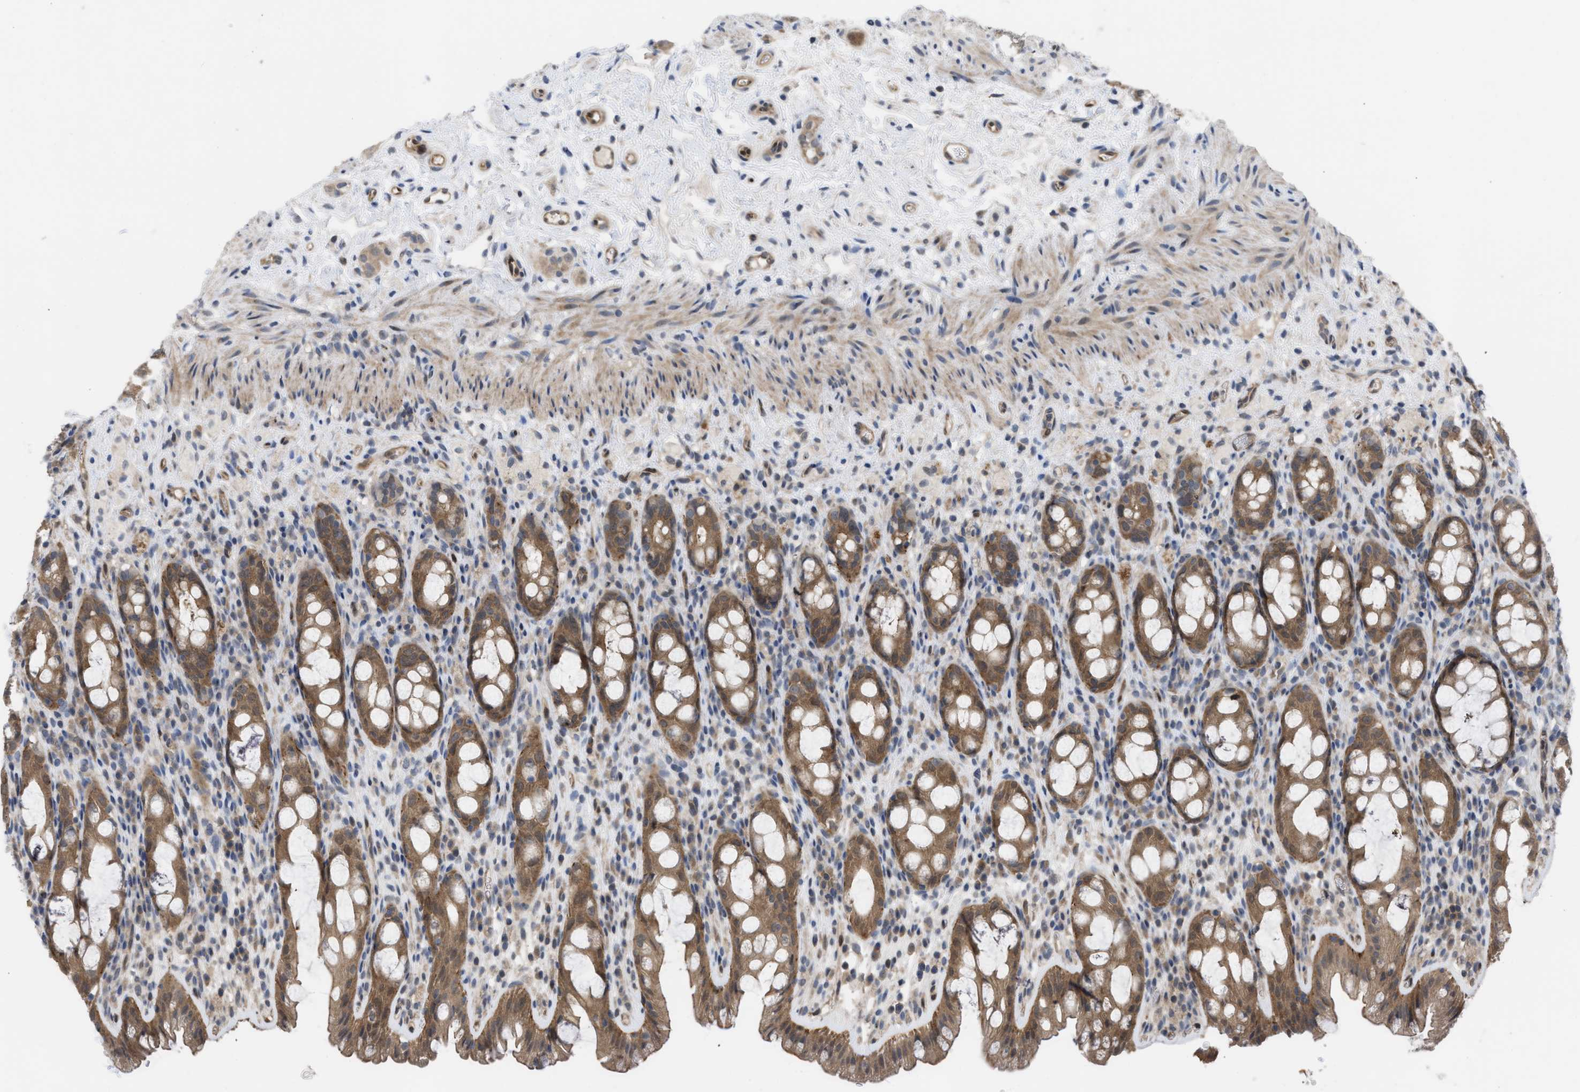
{"staining": {"intensity": "moderate", "quantity": ">75%", "location": "cytoplasmic/membranous"}, "tissue": "rectum", "cell_type": "Glandular cells", "image_type": "normal", "snomed": [{"axis": "morphology", "description": "Normal tissue, NOS"}, {"axis": "topography", "description": "Rectum"}], "caption": "Glandular cells display medium levels of moderate cytoplasmic/membranous expression in approximately >75% of cells in normal rectum.", "gene": "LDAF1", "patient": {"sex": "male", "age": 44}}